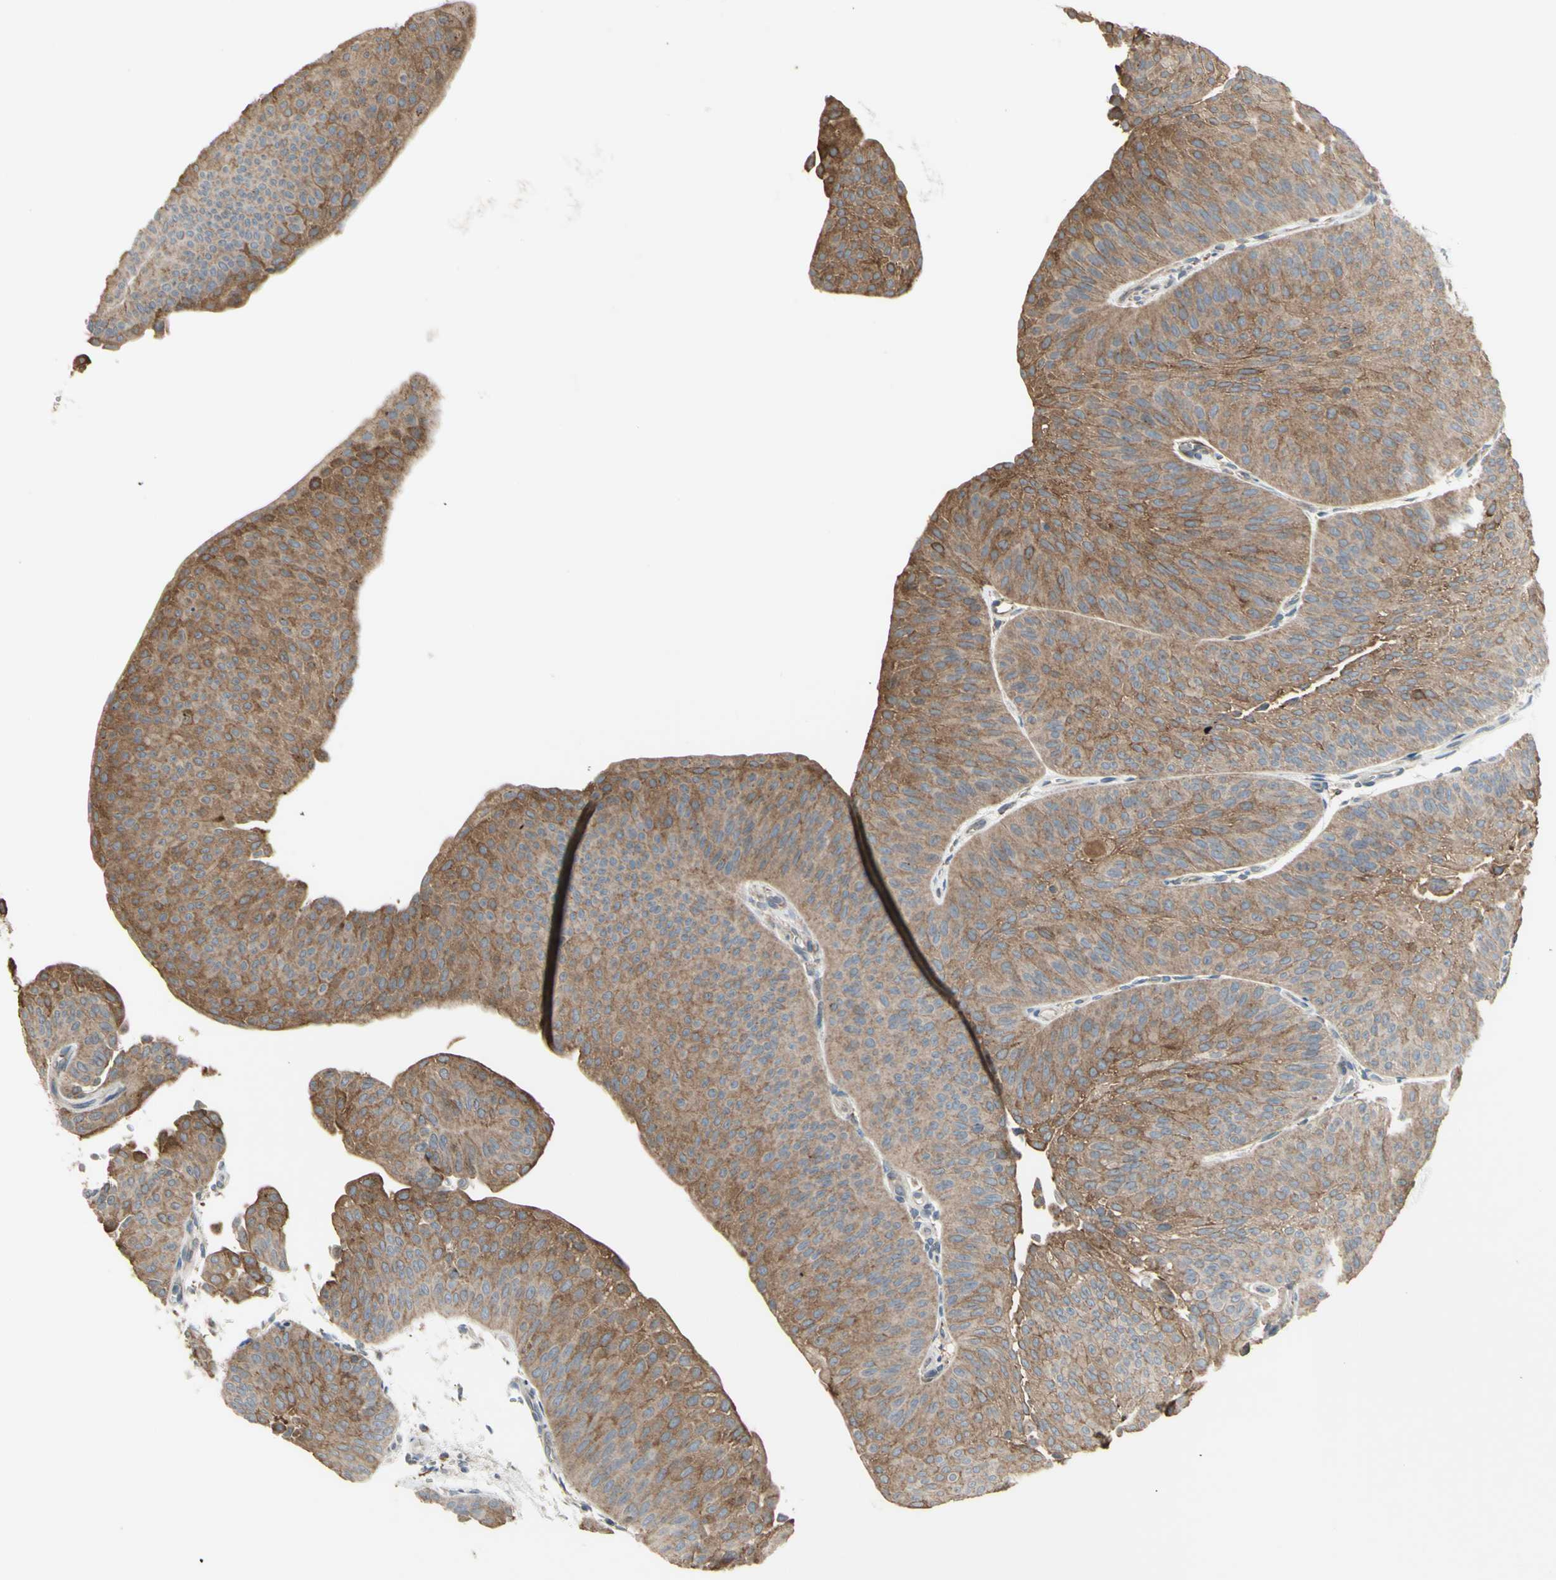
{"staining": {"intensity": "moderate", "quantity": "25%-75%", "location": "cytoplasmic/membranous"}, "tissue": "urothelial cancer", "cell_type": "Tumor cells", "image_type": "cancer", "snomed": [{"axis": "morphology", "description": "Urothelial carcinoma, Low grade"}, {"axis": "topography", "description": "Urinary bladder"}], "caption": "The micrograph demonstrates immunohistochemical staining of urothelial carcinoma (low-grade). There is moderate cytoplasmic/membranous staining is seen in approximately 25%-75% of tumor cells.", "gene": "FAM171B", "patient": {"sex": "female", "age": 60}}